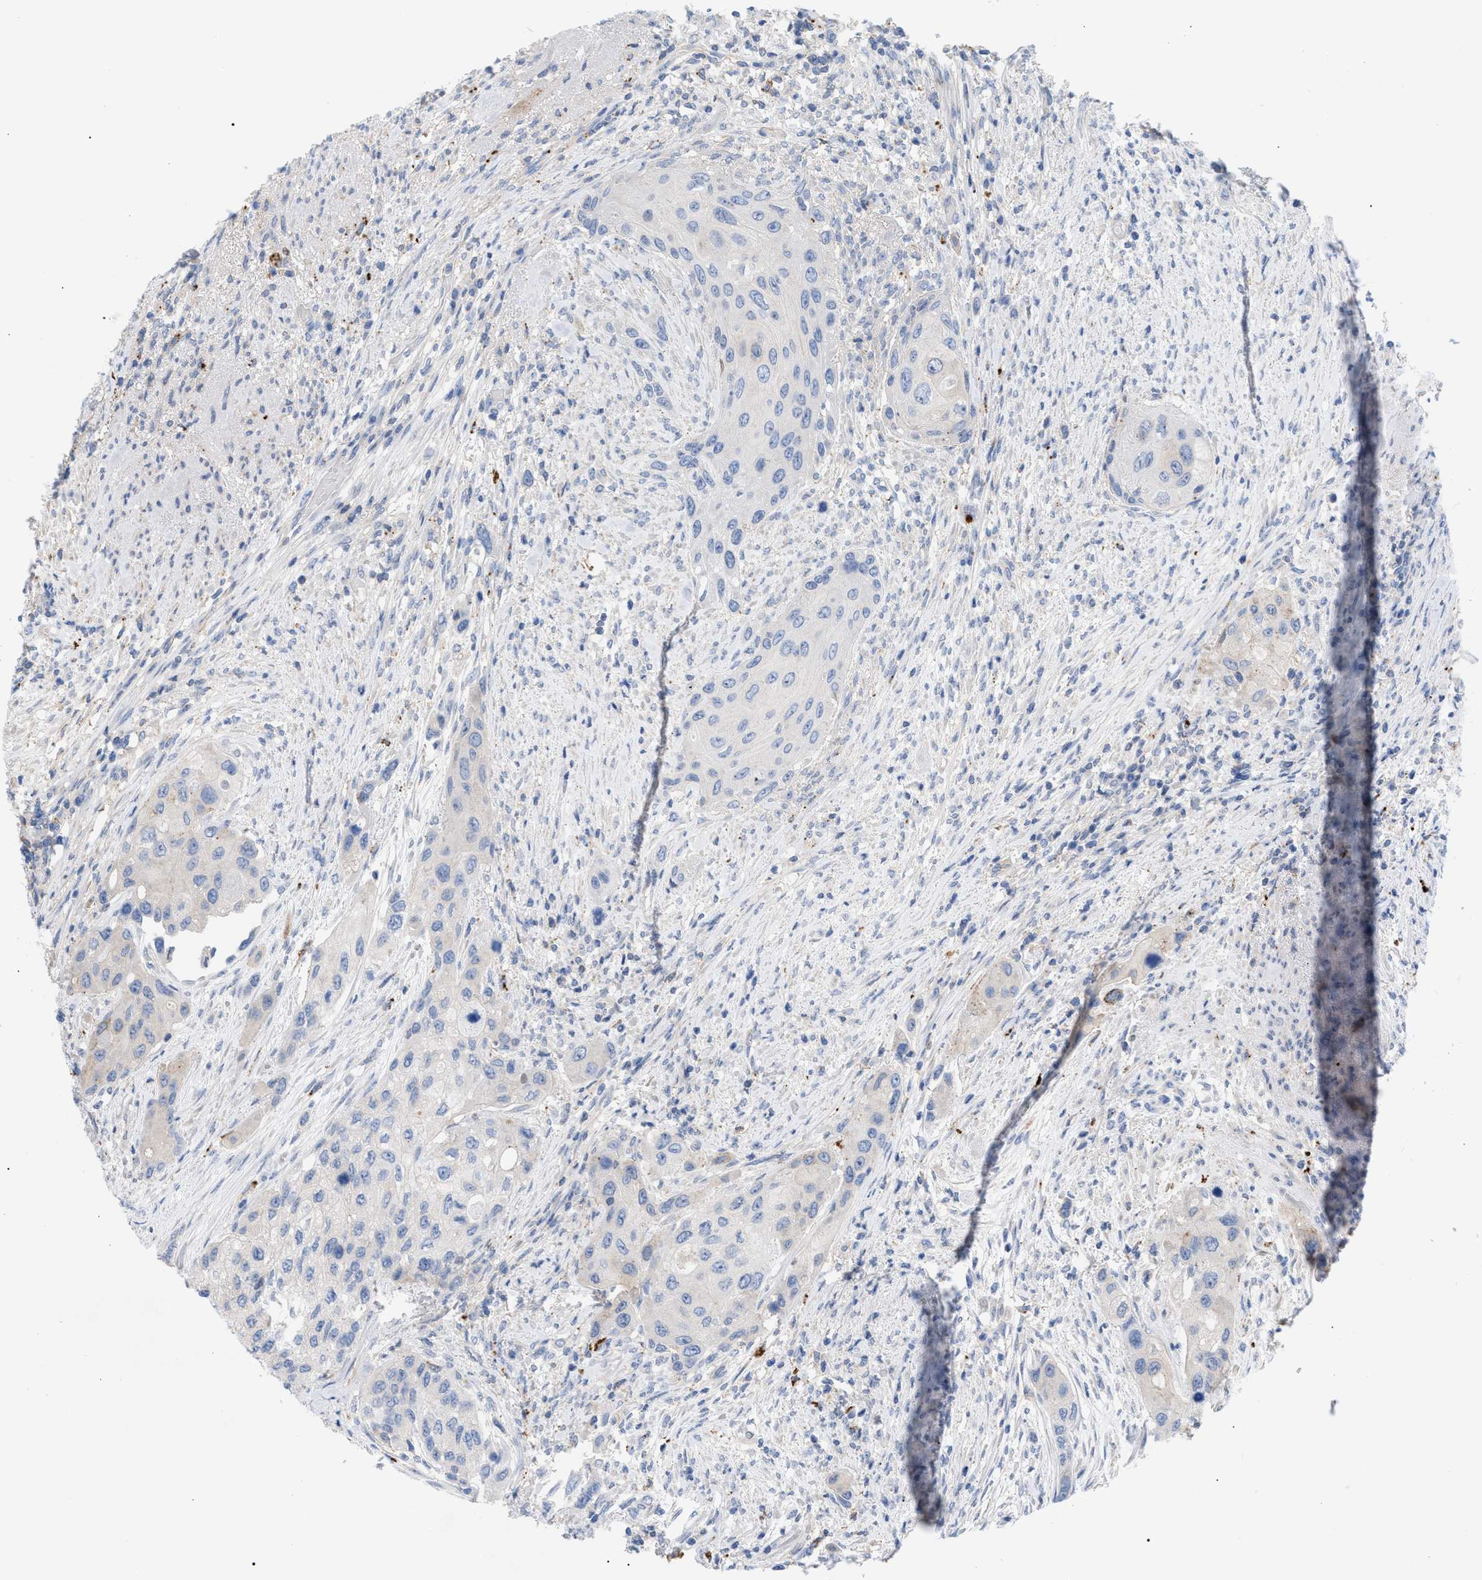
{"staining": {"intensity": "negative", "quantity": "none", "location": "none"}, "tissue": "urothelial cancer", "cell_type": "Tumor cells", "image_type": "cancer", "snomed": [{"axis": "morphology", "description": "Urothelial carcinoma, High grade"}, {"axis": "topography", "description": "Urinary bladder"}], "caption": "Immunohistochemistry (IHC) of urothelial cancer demonstrates no staining in tumor cells. (IHC, brightfield microscopy, high magnification).", "gene": "MBTD1", "patient": {"sex": "female", "age": 56}}